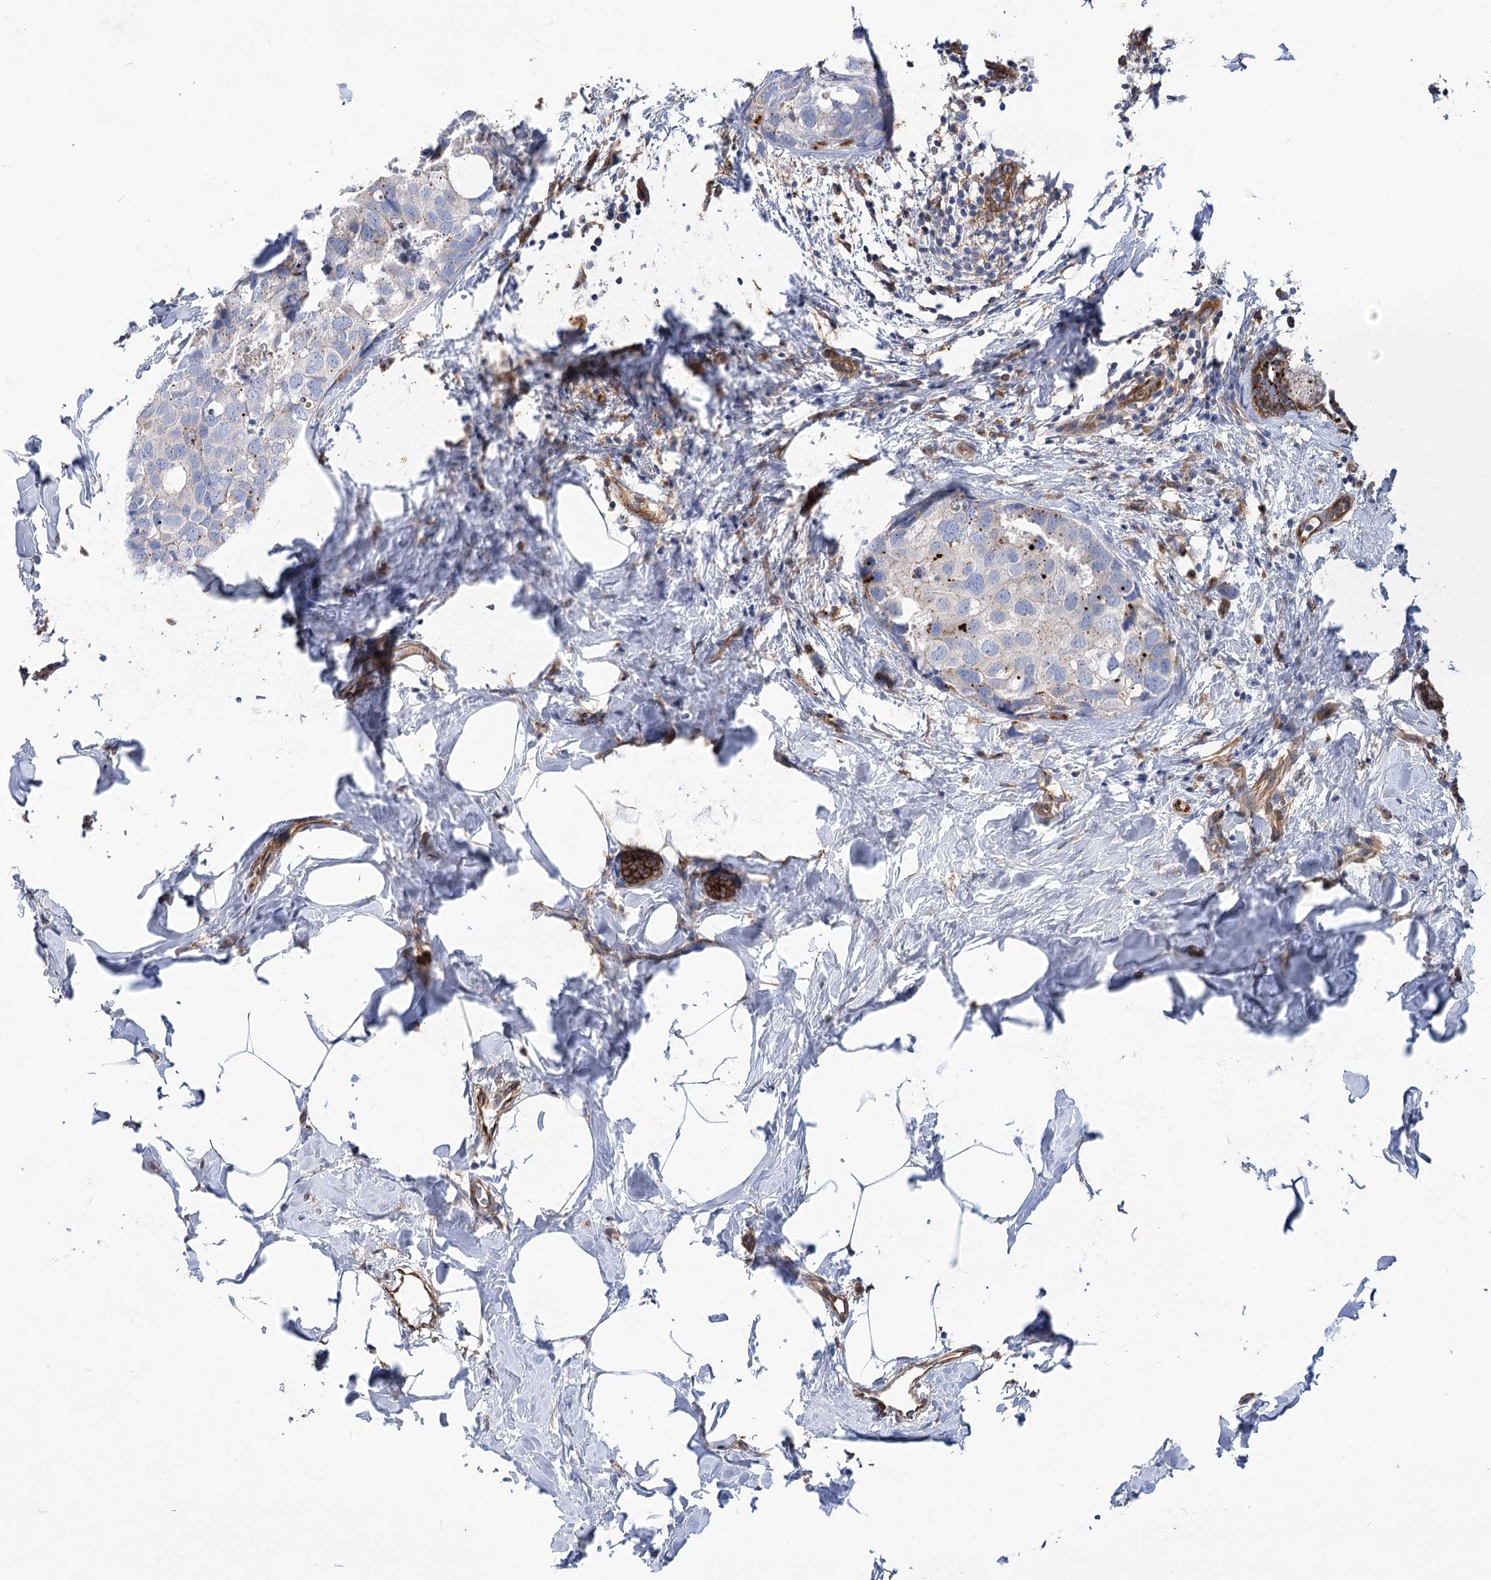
{"staining": {"intensity": "negative", "quantity": "none", "location": "none"}, "tissue": "breast cancer", "cell_type": "Tumor cells", "image_type": "cancer", "snomed": [{"axis": "morphology", "description": "Normal tissue, NOS"}, {"axis": "morphology", "description": "Duct carcinoma"}, {"axis": "topography", "description": "Breast"}], "caption": "Histopathology image shows no significant protein positivity in tumor cells of infiltrating ductal carcinoma (breast). (DAB (3,3'-diaminobenzidine) immunohistochemistry (IHC), high magnification).", "gene": "GUSB", "patient": {"sex": "female", "age": 50}}